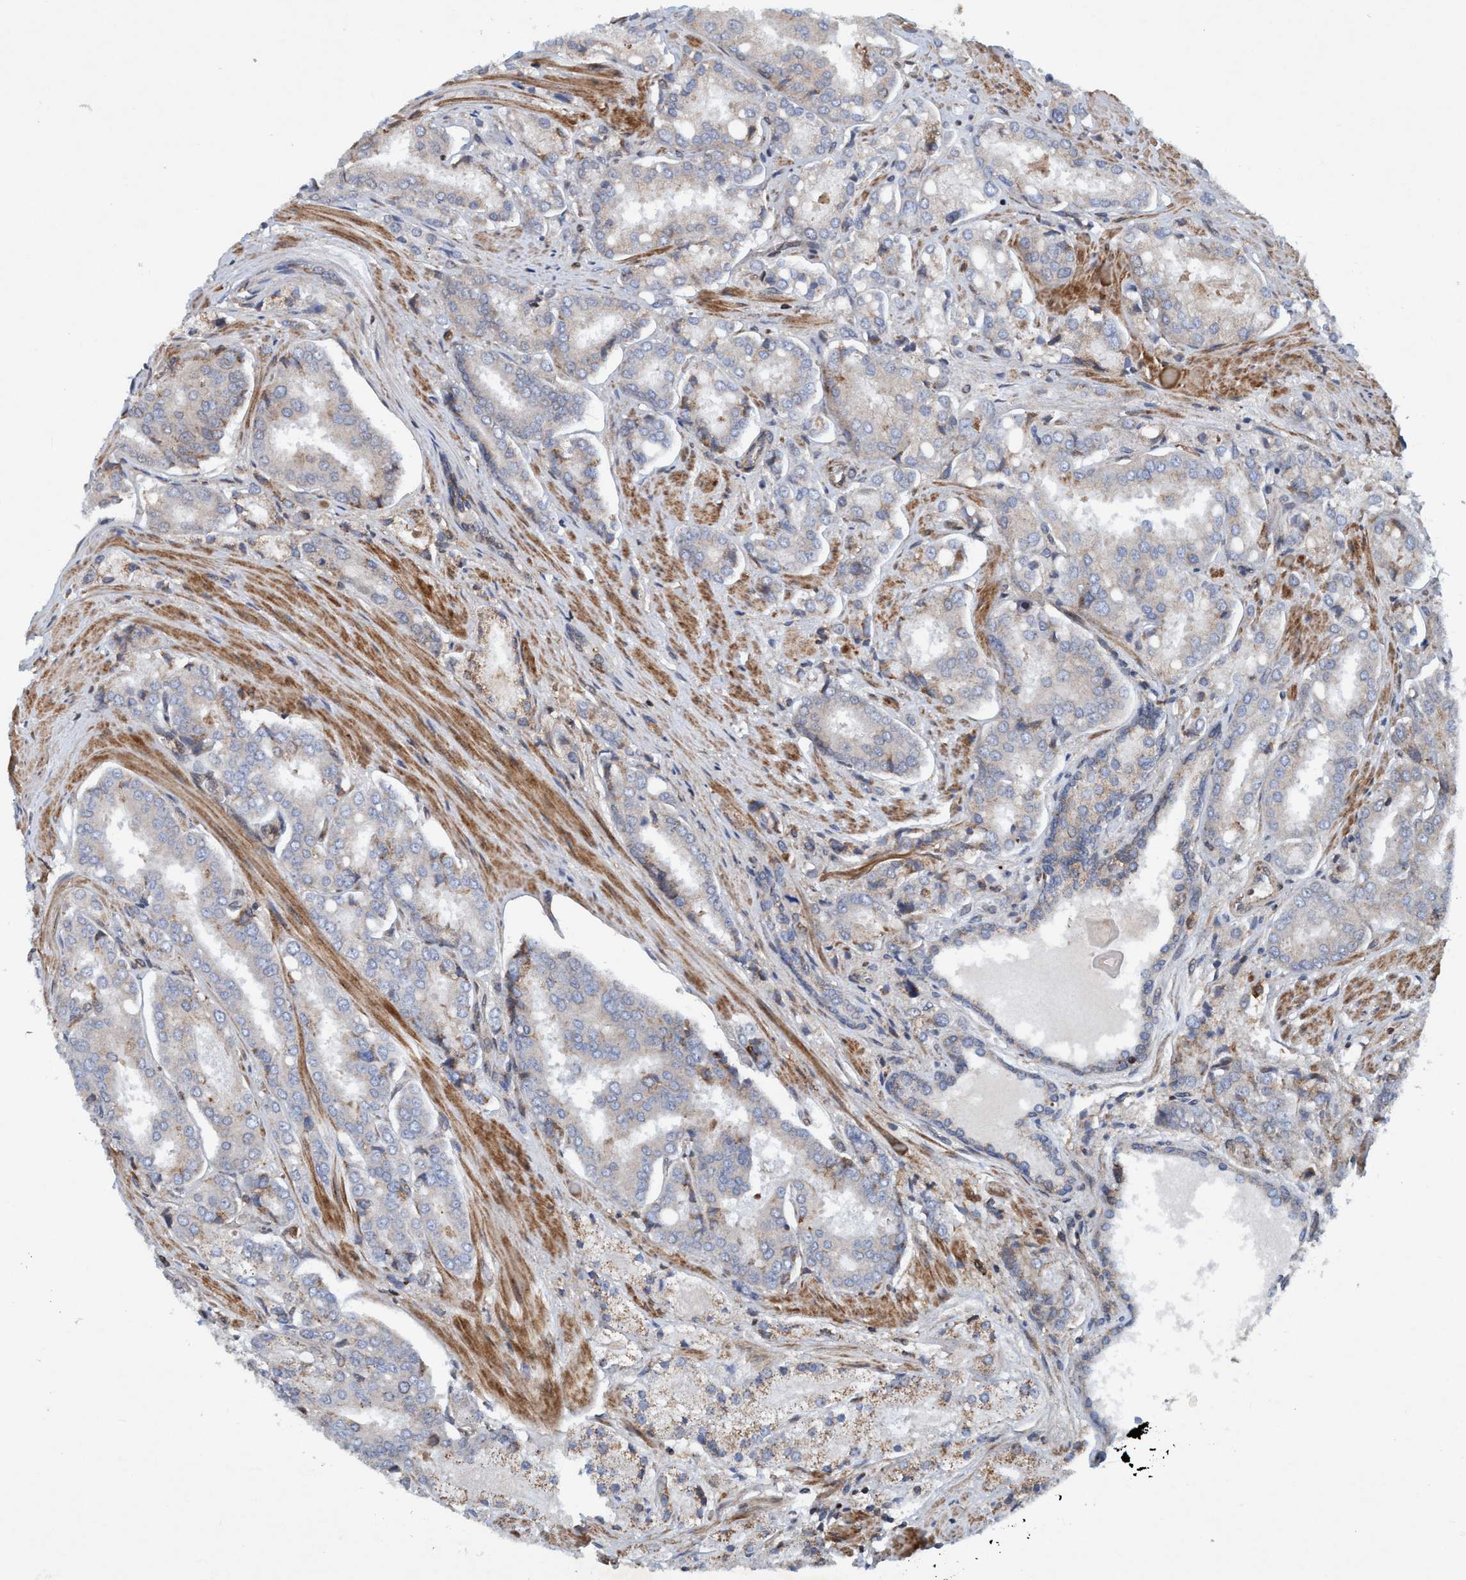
{"staining": {"intensity": "weak", "quantity": "<25%", "location": "cytoplasmic/membranous"}, "tissue": "prostate cancer", "cell_type": "Tumor cells", "image_type": "cancer", "snomed": [{"axis": "morphology", "description": "Adenocarcinoma, High grade"}, {"axis": "topography", "description": "Prostate"}], "caption": "A photomicrograph of human high-grade adenocarcinoma (prostate) is negative for staining in tumor cells. The staining is performed using DAB brown chromogen with nuclei counter-stained in using hematoxylin.", "gene": "SLC16A3", "patient": {"sex": "male", "age": 50}}